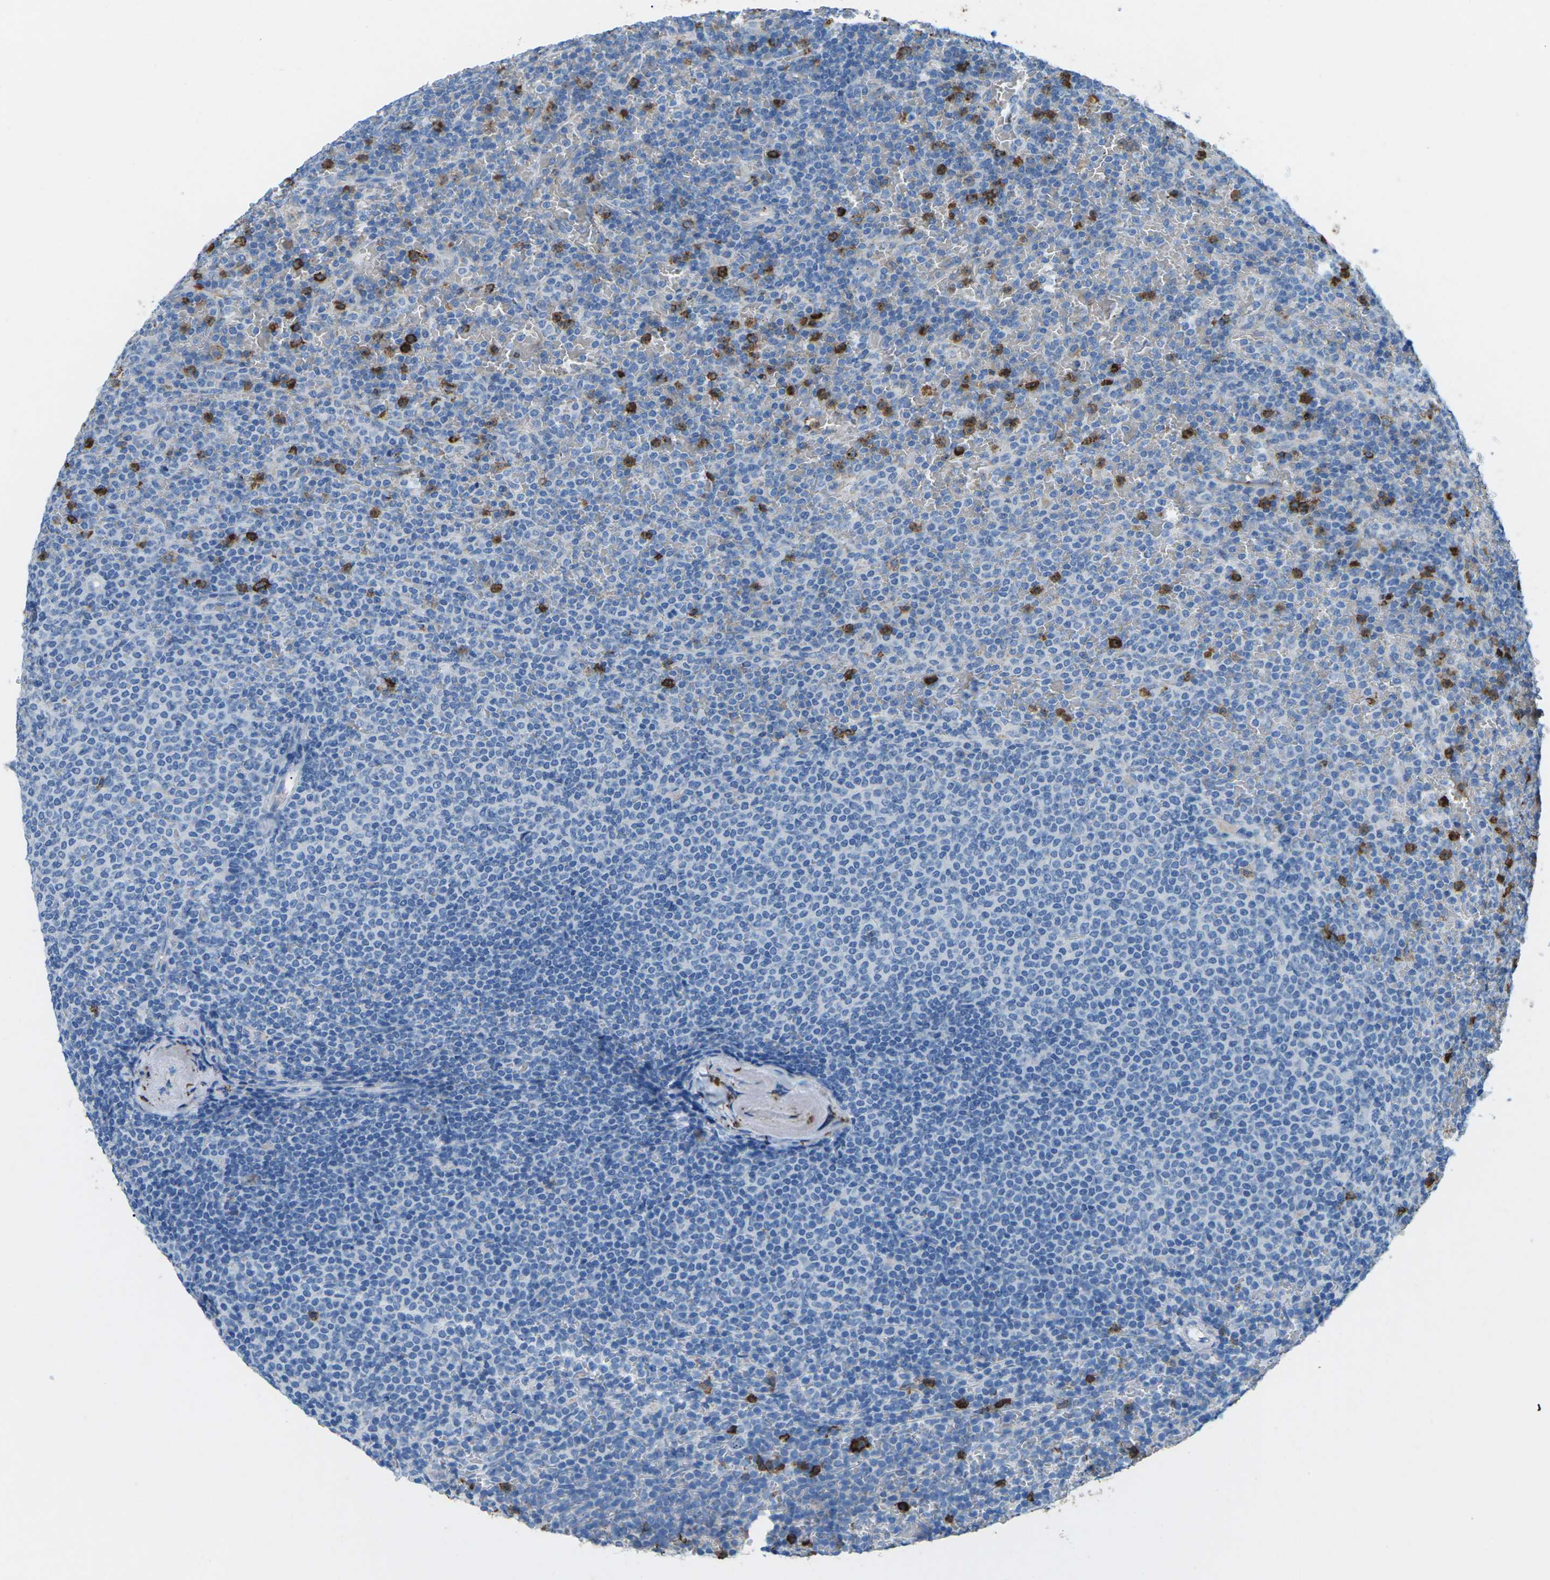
{"staining": {"intensity": "negative", "quantity": "none", "location": "none"}, "tissue": "lymphoma", "cell_type": "Tumor cells", "image_type": "cancer", "snomed": [{"axis": "morphology", "description": "Malignant lymphoma, non-Hodgkin's type, Low grade"}, {"axis": "topography", "description": "Spleen"}], "caption": "Image shows no significant protein staining in tumor cells of lymphoma.", "gene": "CTAGE1", "patient": {"sex": "female", "age": 77}}